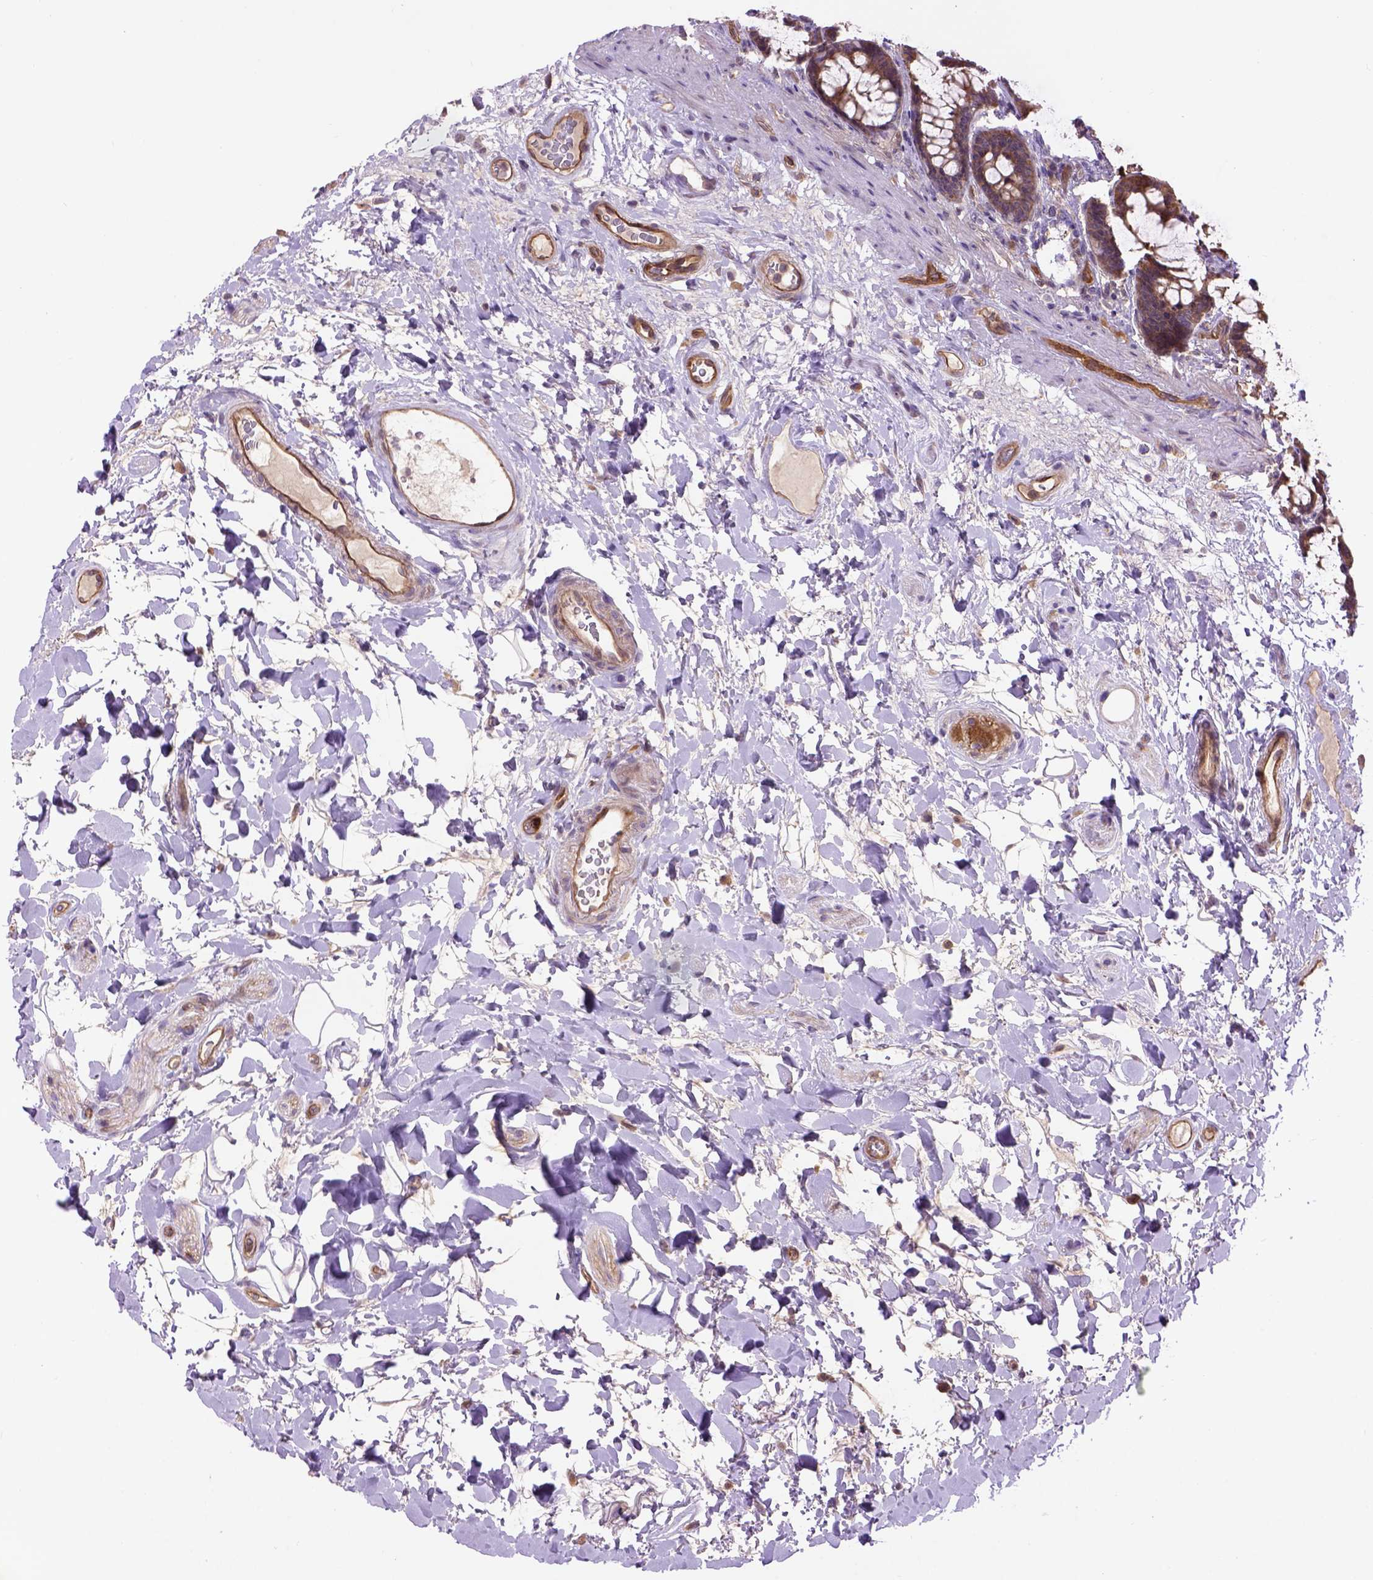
{"staining": {"intensity": "moderate", "quantity": ">75%", "location": "cytoplasmic/membranous"}, "tissue": "rectum", "cell_type": "Glandular cells", "image_type": "normal", "snomed": [{"axis": "morphology", "description": "Normal tissue, NOS"}, {"axis": "topography", "description": "Rectum"}], "caption": "Normal rectum demonstrates moderate cytoplasmic/membranous positivity in approximately >75% of glandular cells, visualized by immunohistochemistry. The staining was performed using DAB (3,3'-diaminobenzidine), with brown indicating positive protein expression. Nuclei are stained blue with hematoxylin.", "gene": "CASKIN2", "patient": {"sex": "male", "age": 72}}